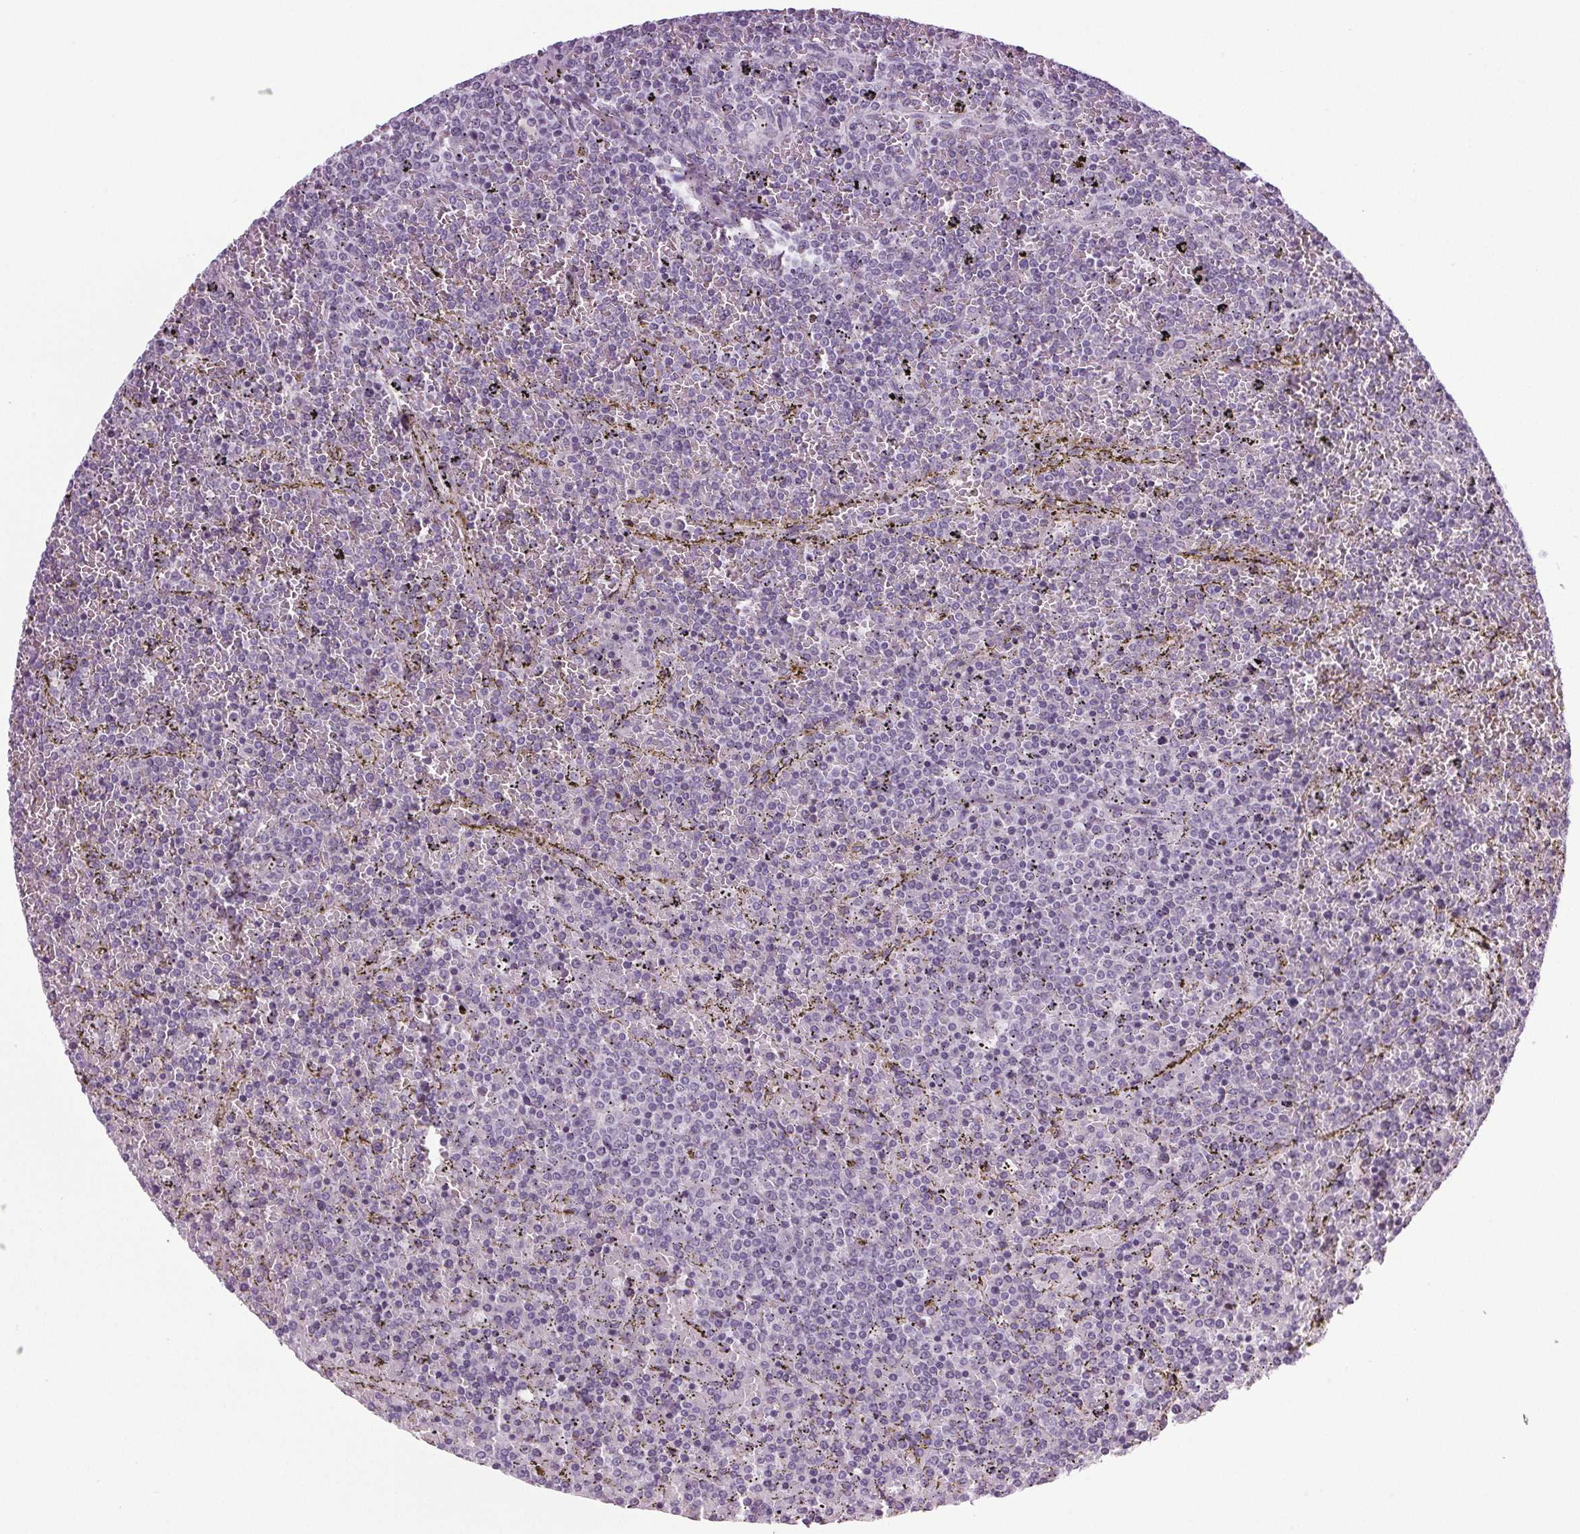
{"staining": {"intensity": "negative", "quantity": "none", "location": "none"}, "tissue": "lymphoma", "cell_type": "Tumor cells", "image_type": "cancer", "snomed": [{"axis": "morphology", "description": "Malignant lymphoma, non-Hodgkin's type, Low grade"}, {"axis": "topography", "description": "Spleen"}], "caption": "Immunohistochemistry (IHC) of lymphoma displays no staining in tumor cells. The staining is performed using DAB brown chromogen with nuclei counter-stained in using hematoxylin.", "gene": "IGF2BP1", "patient": {"sex": "female", "age": 77}}